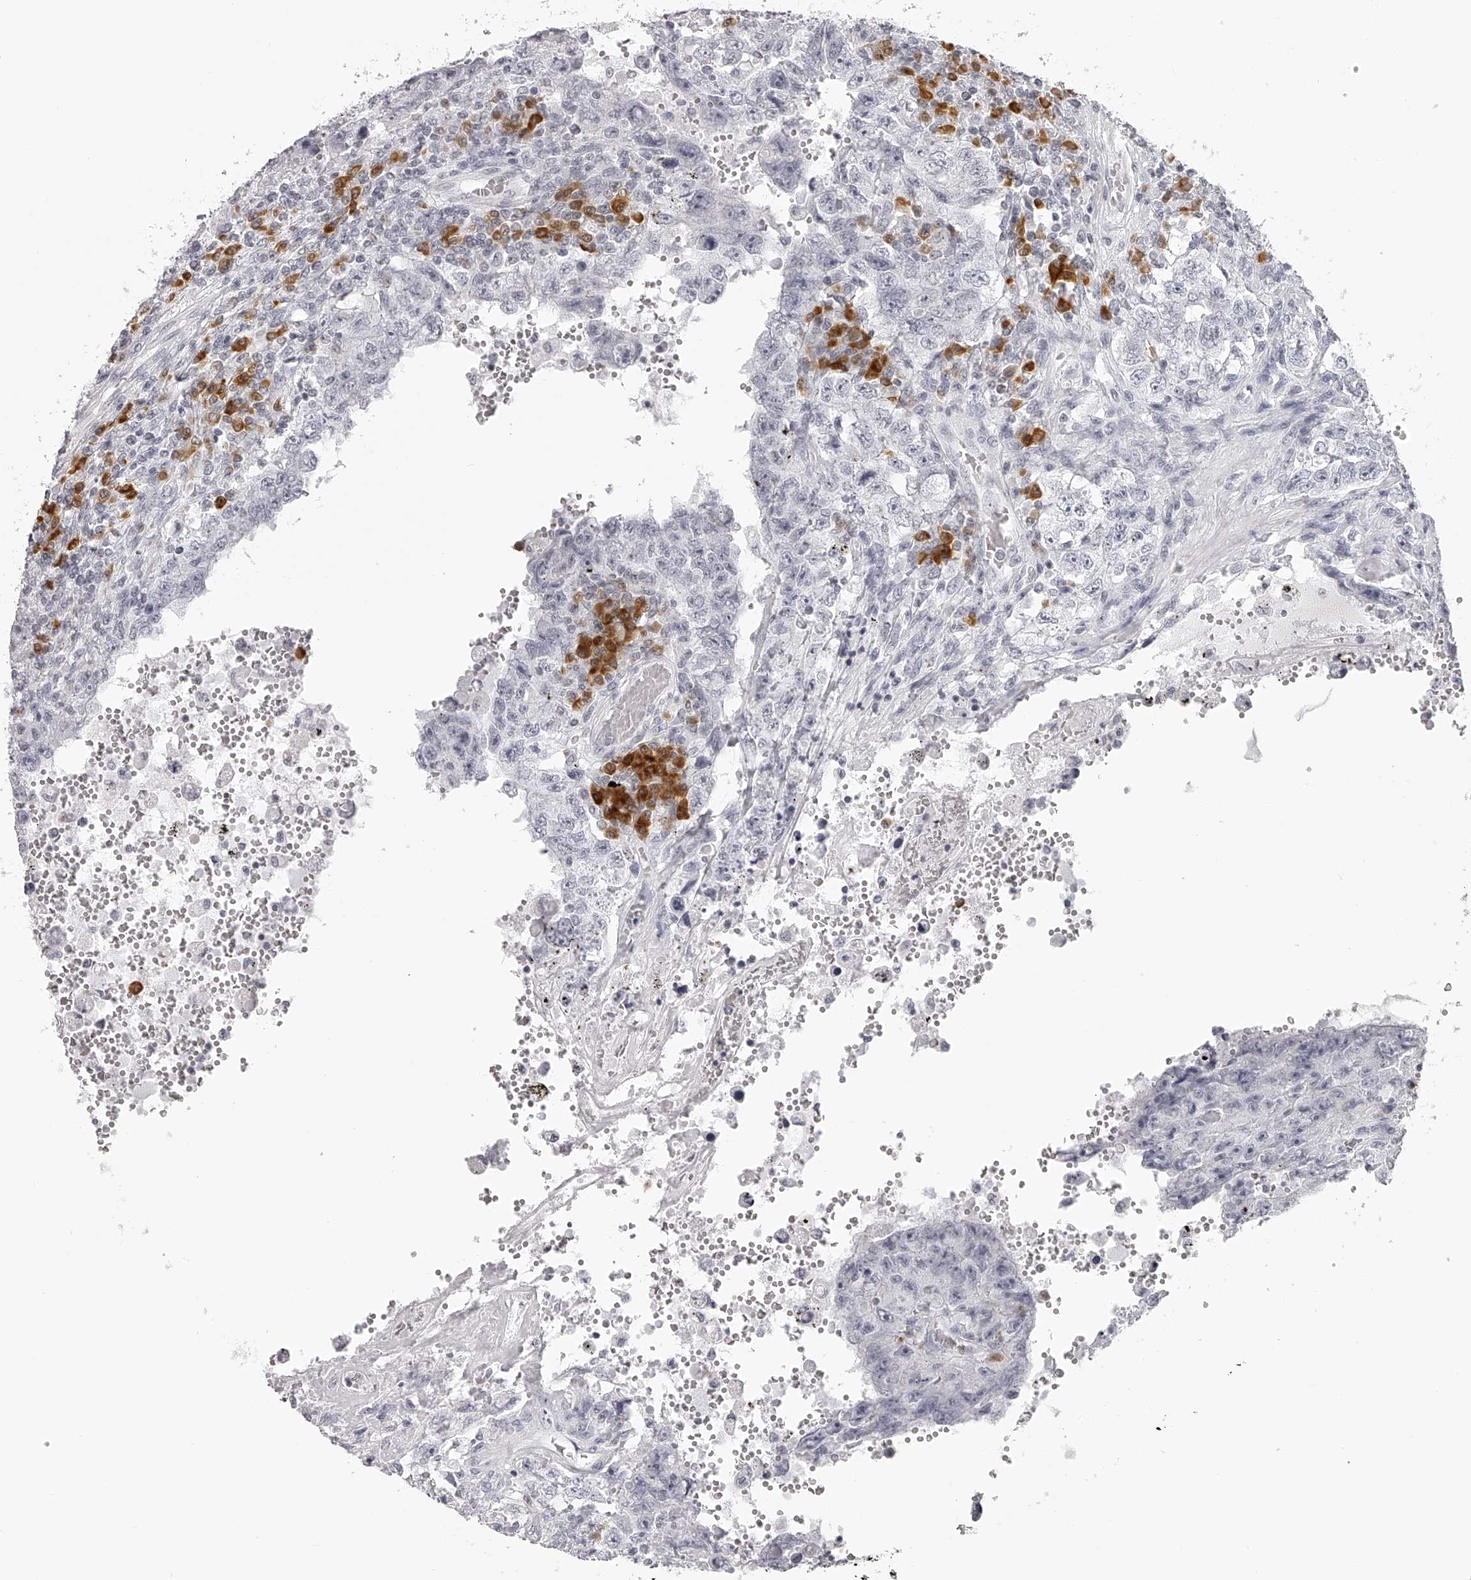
{"staining": {"intensity": "negative", "quantity": "none", "location": "none"}, "tissue": "testis cancer", "cell_type": "Tumor cells", "image_type": "cancer", "snomed": [{"axis": "morphology", "description": "Carcinoma, Embryonal, NOS"}, {"axis": "topography", "description": "Testis"}], "caption": "High magnification brightfield microscopy of embryonal carcinoma (testis) stained with DAB (brown) and counterstained with hematoxylin (blue): tumor cells show no significant staining.", "gene": "SEC11C", "patient": {"sex": "male", "age": 26}}